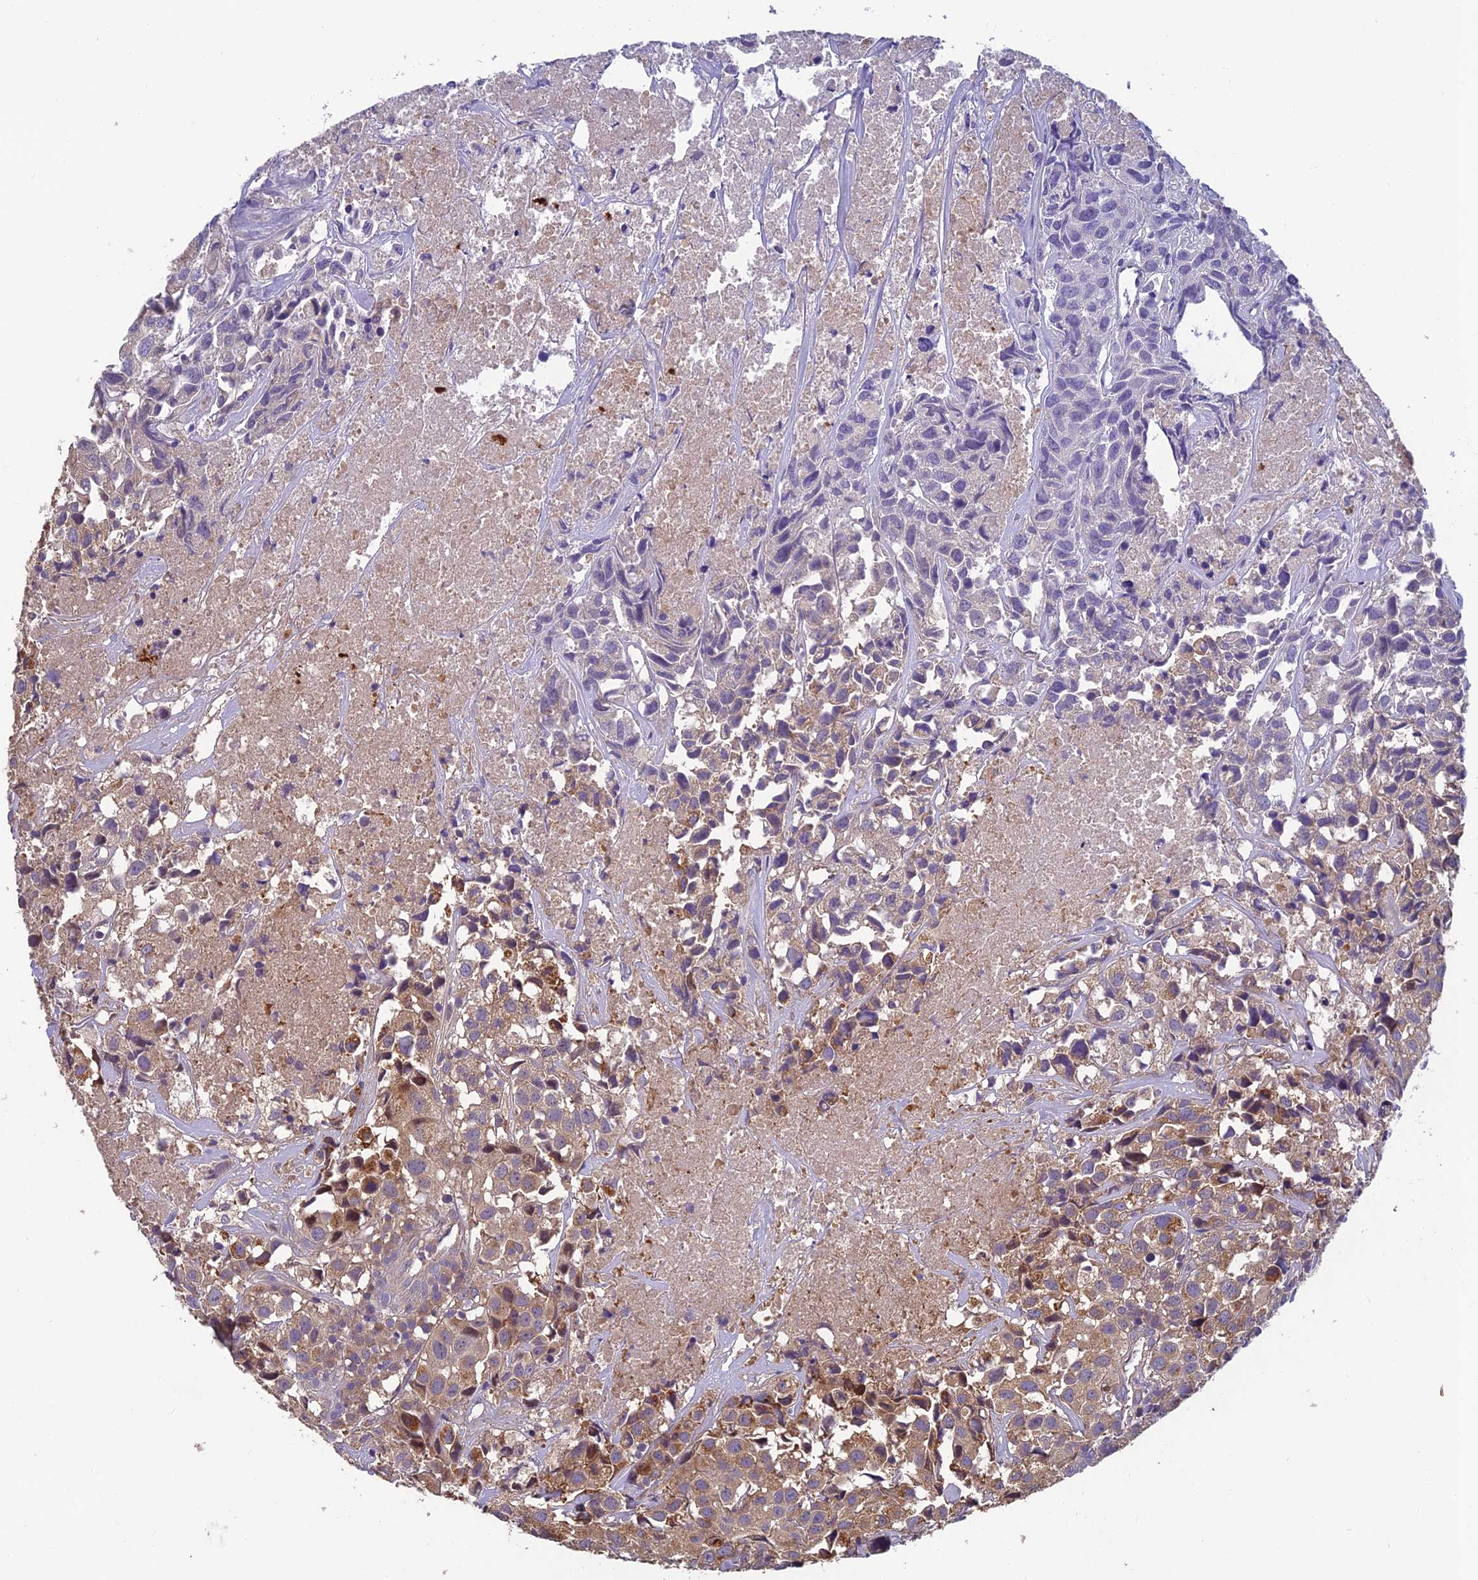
{"staining": {"intensity": "weak", "quantity": "25%-75%", "location": "cytoplasmic/membranous"}, "tissue": "urothelial cancer", "cell_type": "Tumor cells", "image_type": "cancer", "snomed": [{"axis": "morphology", "description": "Urothelial carcinoma, High grade"}, {"axis": "topography", "description": "Urinary bladder"}], "caption": "Protein staining exhibits weak cytoplasmic/membranous staining in about 25%-75% of tumor cells in urothelial cancer.", "gene": "HECA", "patient": {"sex": "female", "age": 75}}